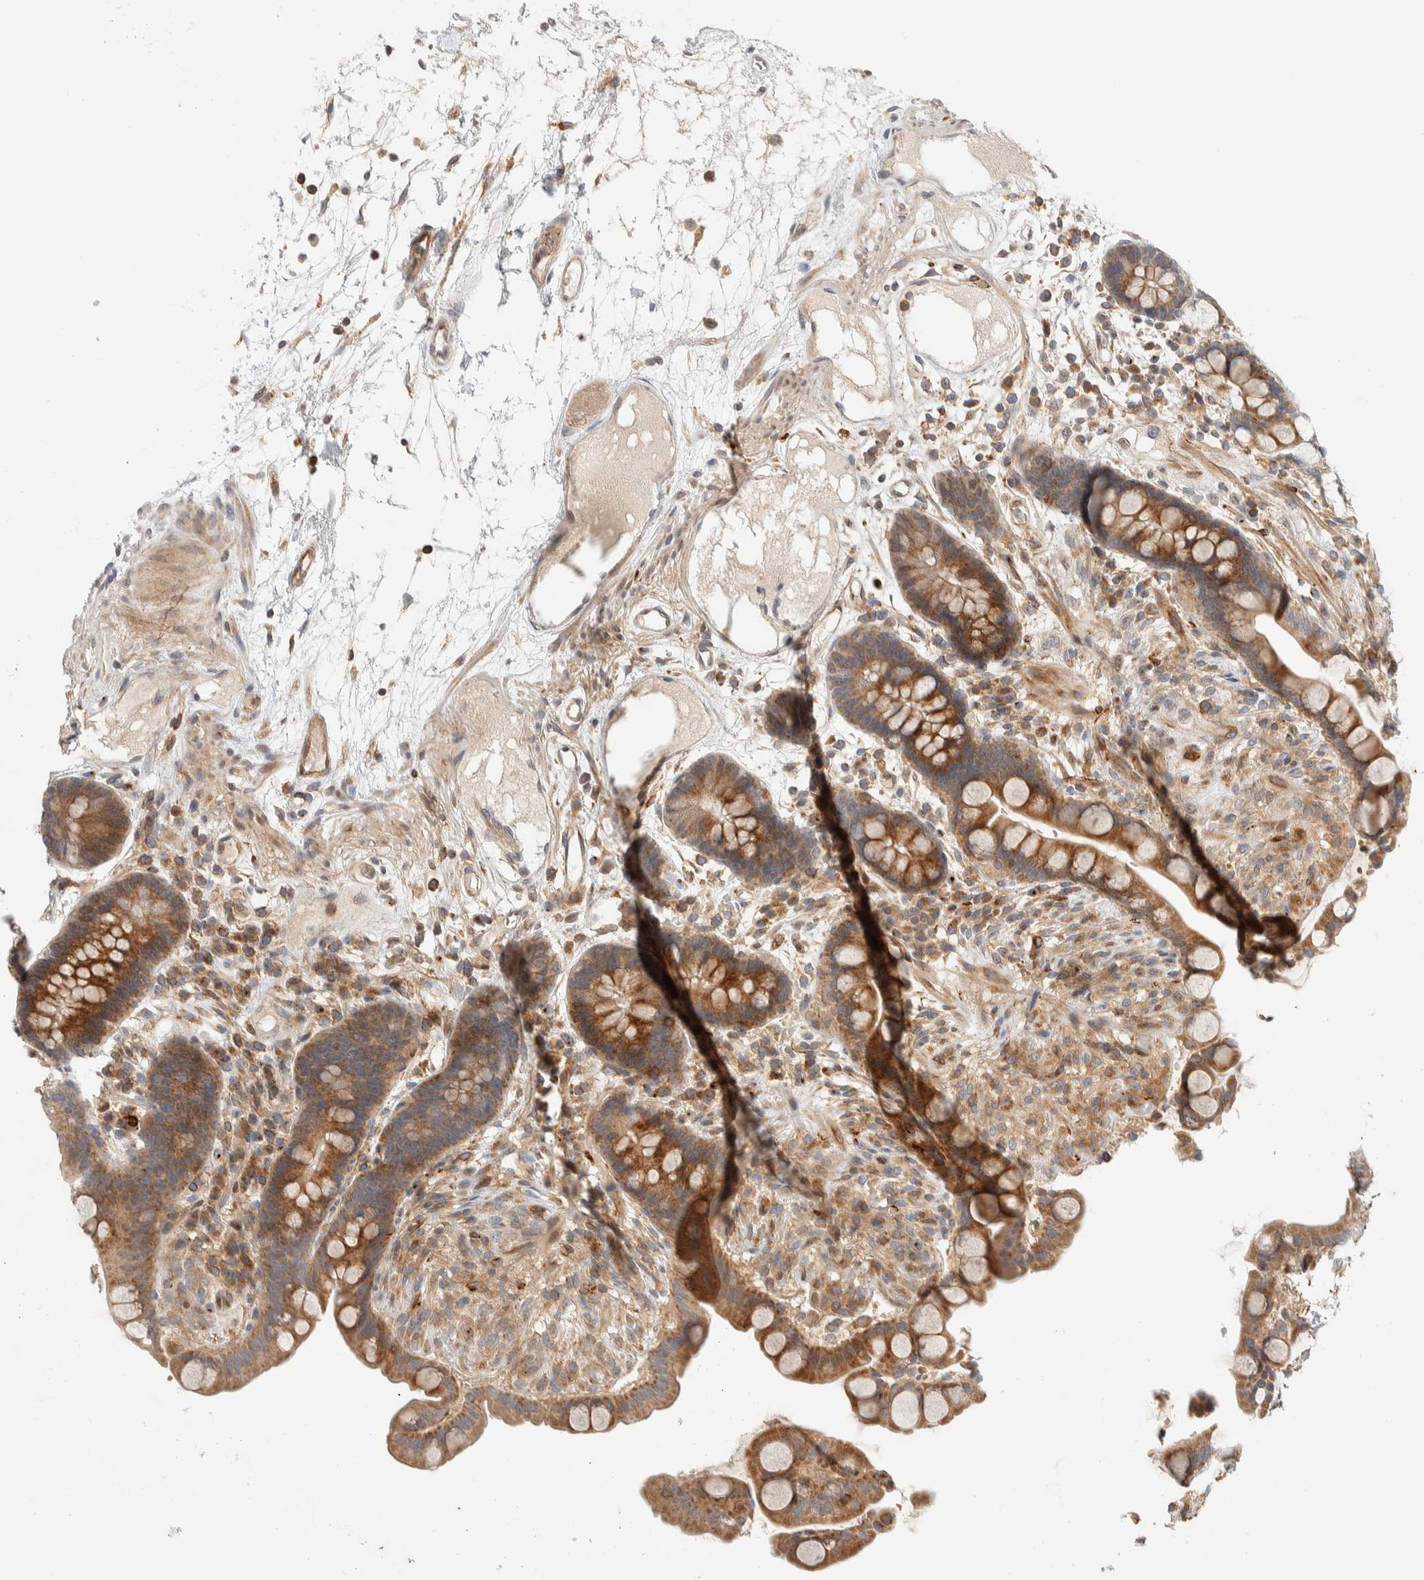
{"staining": {"intensity": "moderate", "quantity": ">75%", "location": "cytoplasmic/membranous"}, "tissue": "colon", "cell_type": "Endothelial cells", "image_type": "normal", "snomed": [{"axis": "morphology", "description": "Normal tissue, NOS"}, {"axis": "topography", "description": "Colon"}], "caption": "Brown immunohistochemical staining in normal human colon displays moderate cytoplasmic/membranous expression in about >75% of endothelial cells.", "gene": "KIF9", "patient": {"sex": "male", "age": 73}}